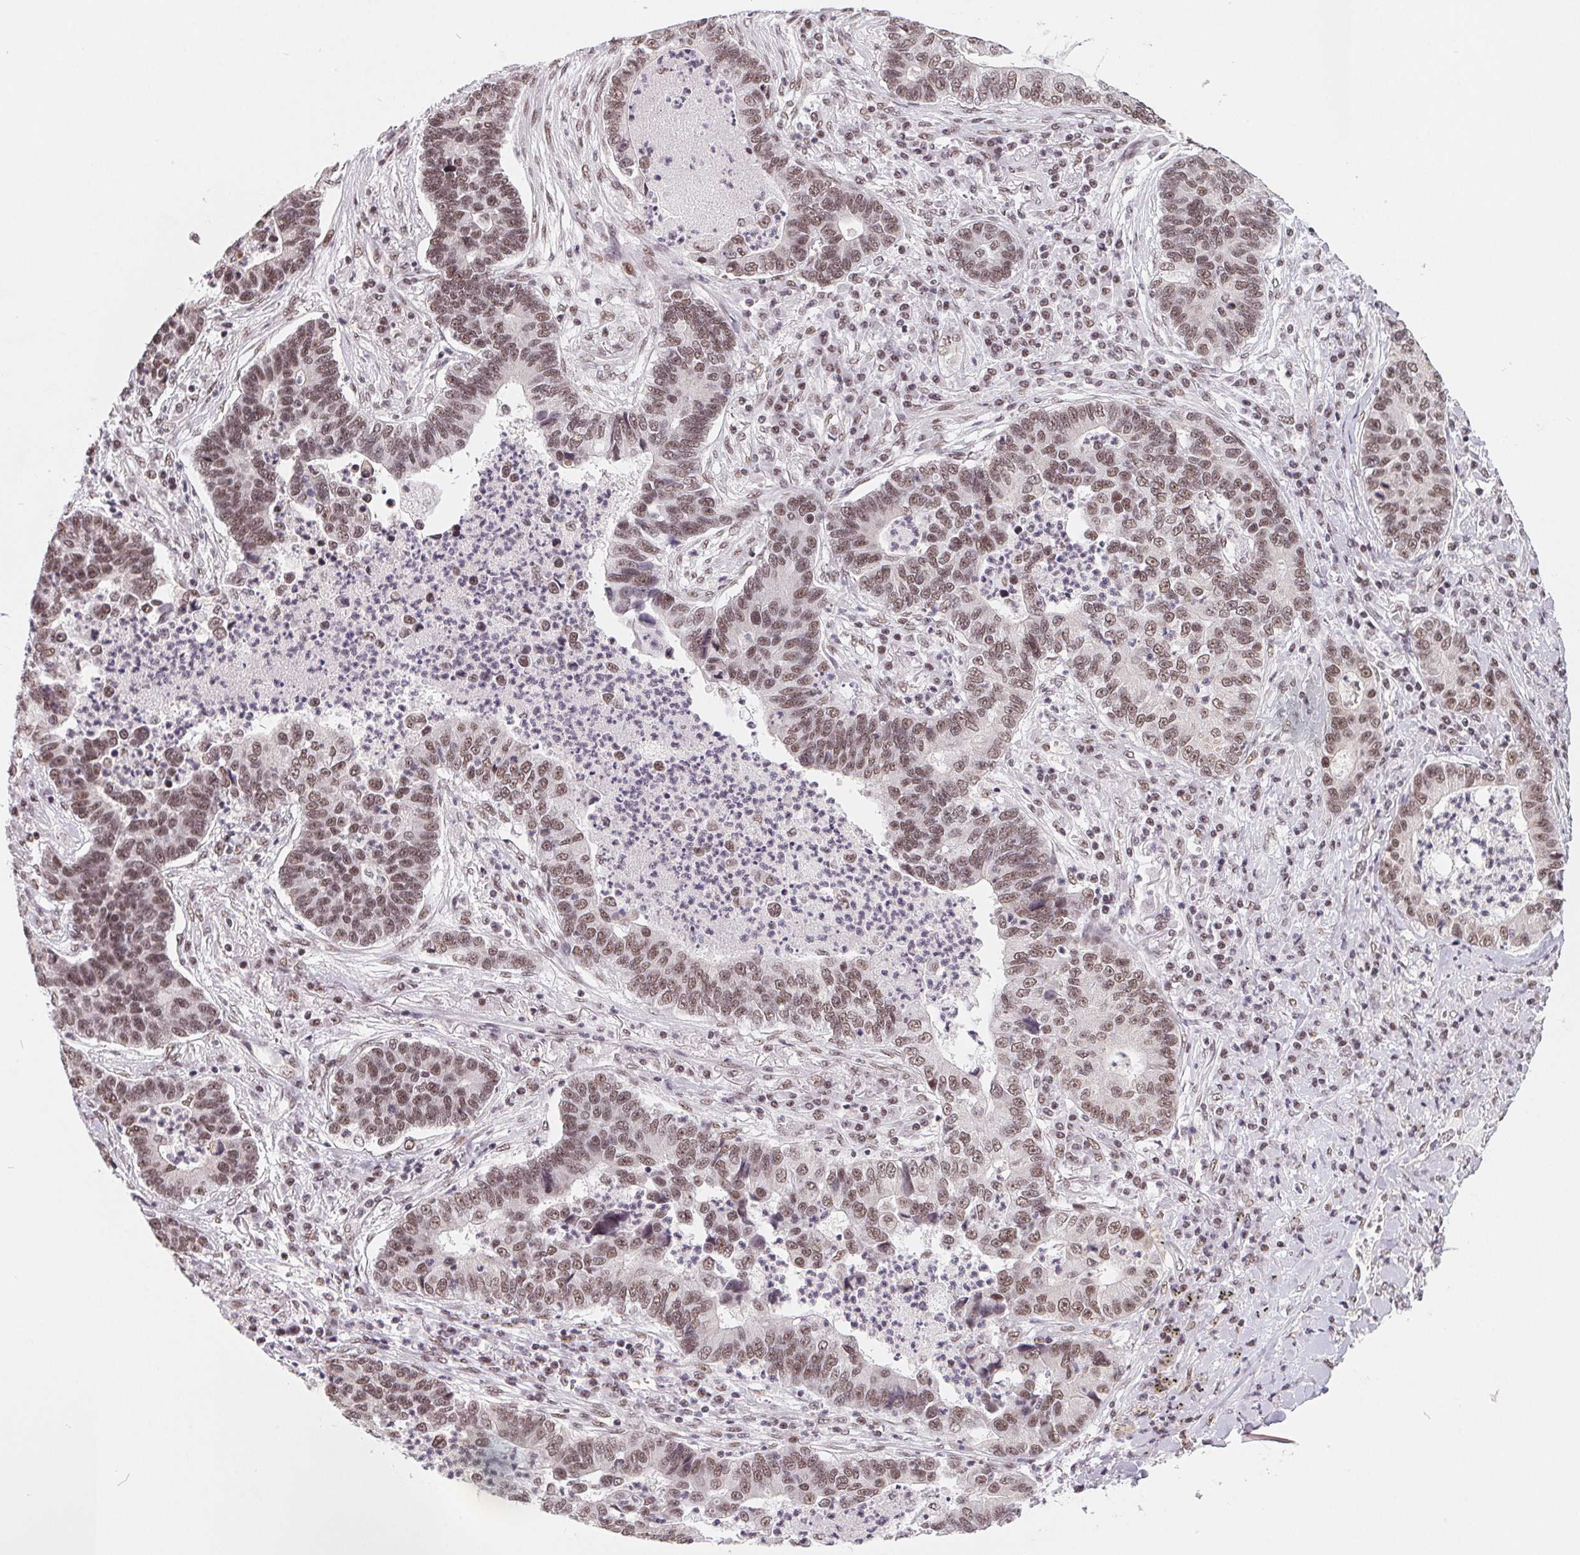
{"staining": {"intensity": "moderate", "quantity": ">75%", "location": "nuclear"}, "tissue": "lung cancer", "cell_type": "Tumor cells", "image_type": "cancer", "snomed": [{"axis": "morphology", "description": "Adenocarcinoma, NOS"}, {"axis": "topography", "description": "Lung"}], "caption": "Immunohistochemistry (IHC) histopathology image of neoplastic tissue: adenocarcinoma (lung) stained using IHC reveals medium levels of moderate protein expression localized specifically in the nuclear of tumor cells, appearing as a nuclear brown color.", "gene": "TCERG1", "patient": {"sex": "female", "age": 57}}